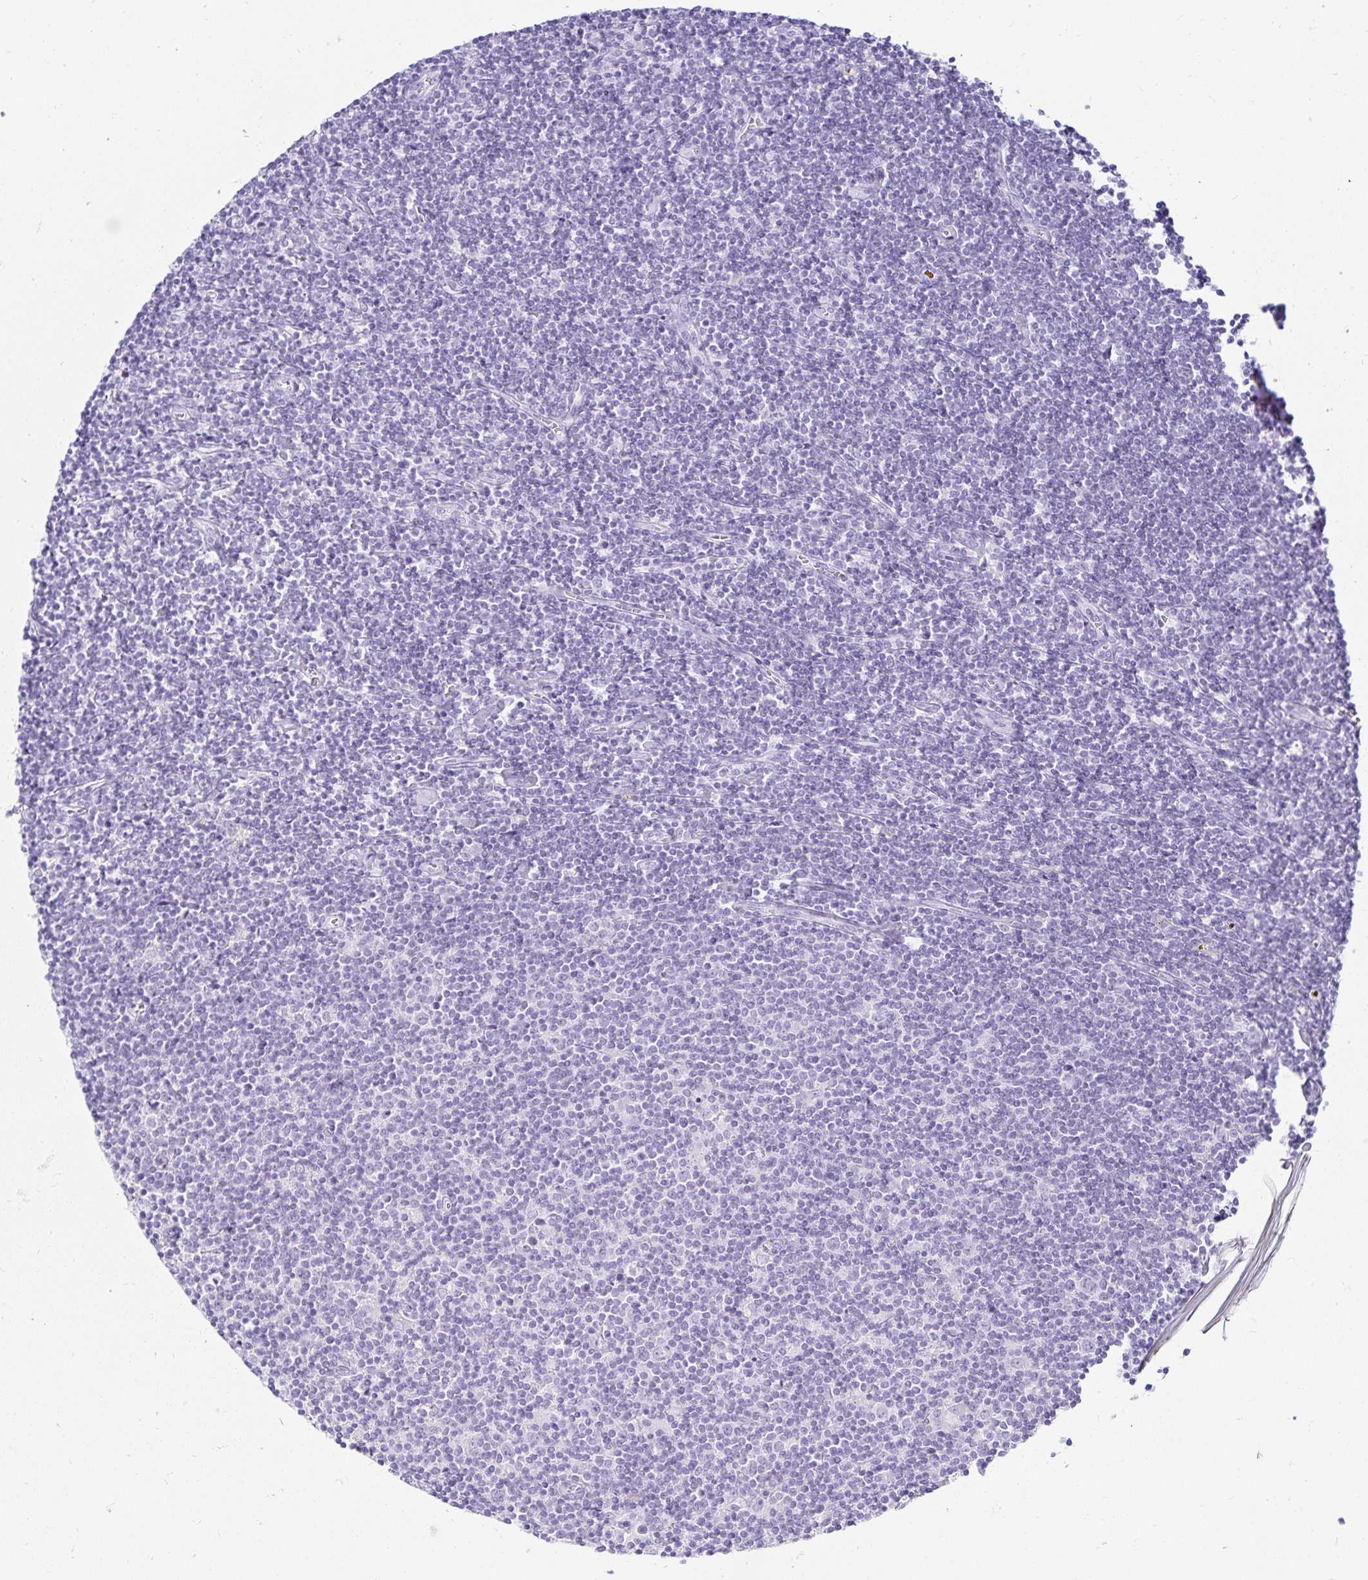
{"staining": {"intensity": "negative", "quantity": "none", "location": "none"}, "tissue": "lymphoma", "cell_type": "Tumor cells", "image_type": "cancer", "snomed": [{"axis": "morphology", "description": "Hodgkin's disease, NOS"}, {"axis": "topography", "description": "Lymph node"}], "caption": "Tumor cells show no significant expression in lymphoma.", "gene": "GP2", "patient": {"sex": "male", "age": 40}}